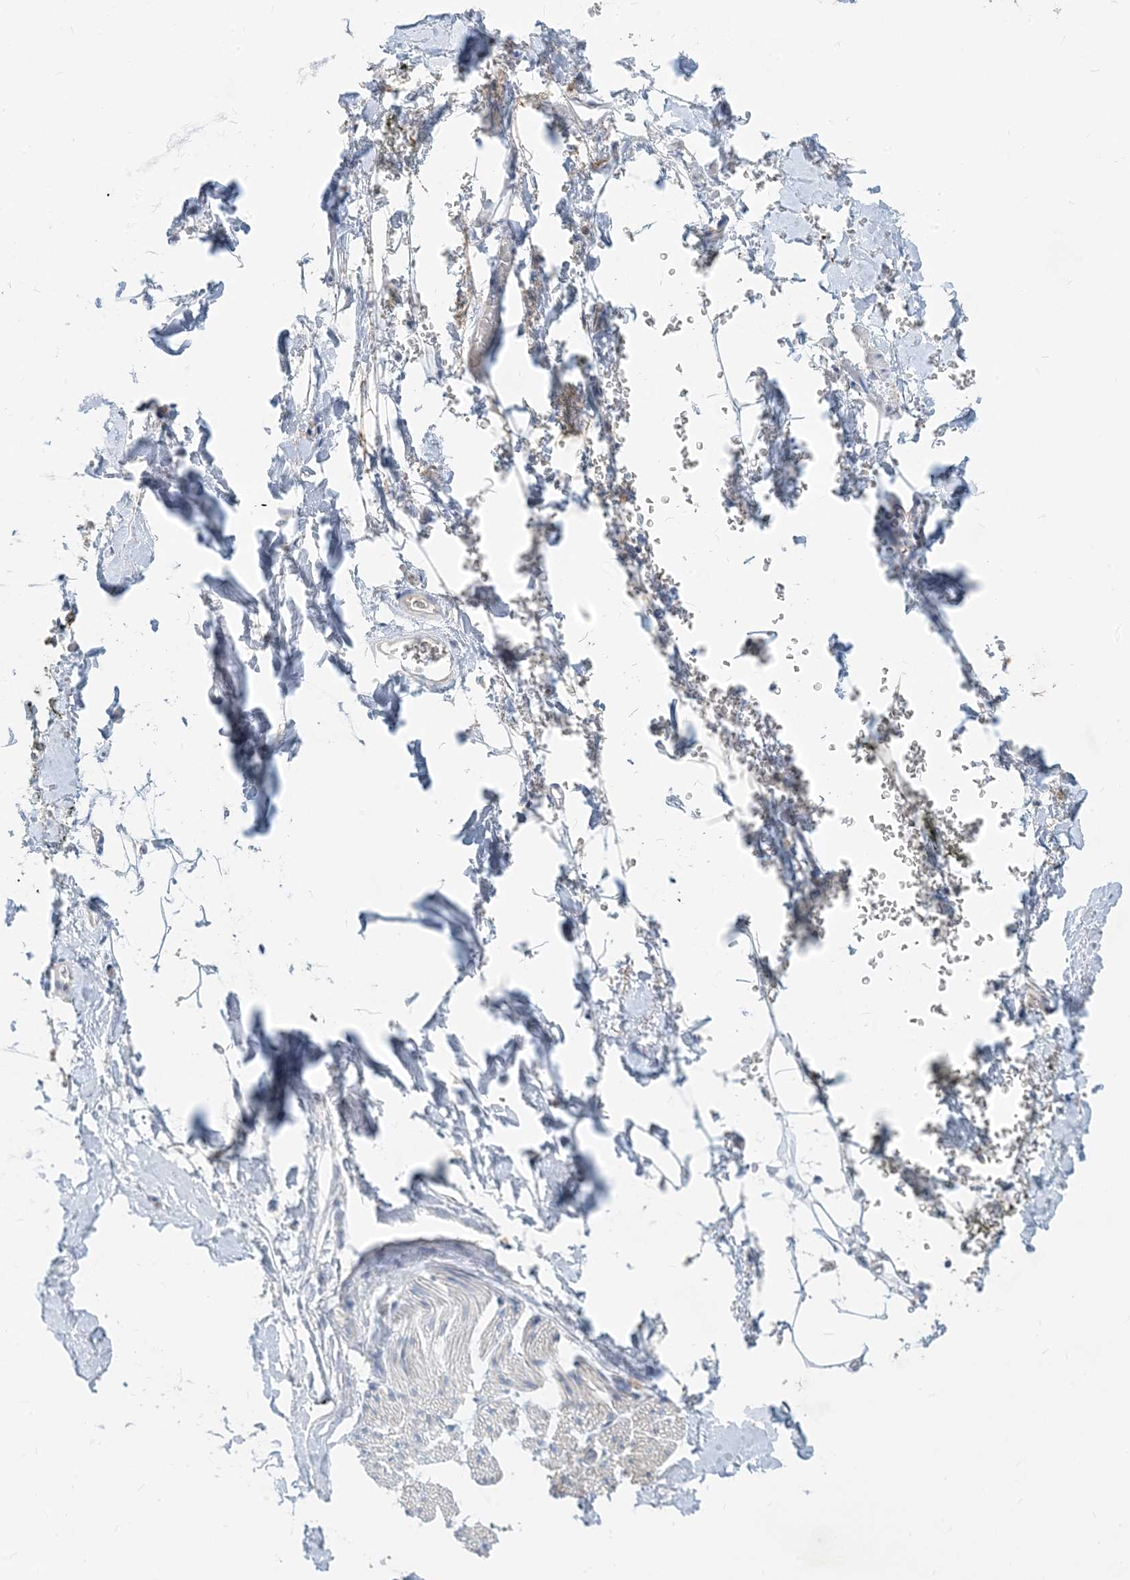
{"staining": {"intensity": "negative", "quantity": "none", "location": "none"}, "tissue": "adipose tissue", "cell_type": "Adipocytes", "image_type": "normal", "snomed": [{"axis": "morphology", "description": "Normal tissue, NOS"}, {"axis": "morphology", "description": "Adenocarcinoma, NOS"}, {"axis": "topography", "description": "Pancreas"}, {"axis": "topography", "description": "Peripheral nerve tissue"}], "caption": "Protein analysis of benign adipose tissue displays no significant staining in adipocytes. The staining is performed using DAB brown chromogen with nuclei counter-stained in using hematoxylin.", "gene": "ZCCHC12", "patient": {"sex": "male", "age": 59}}